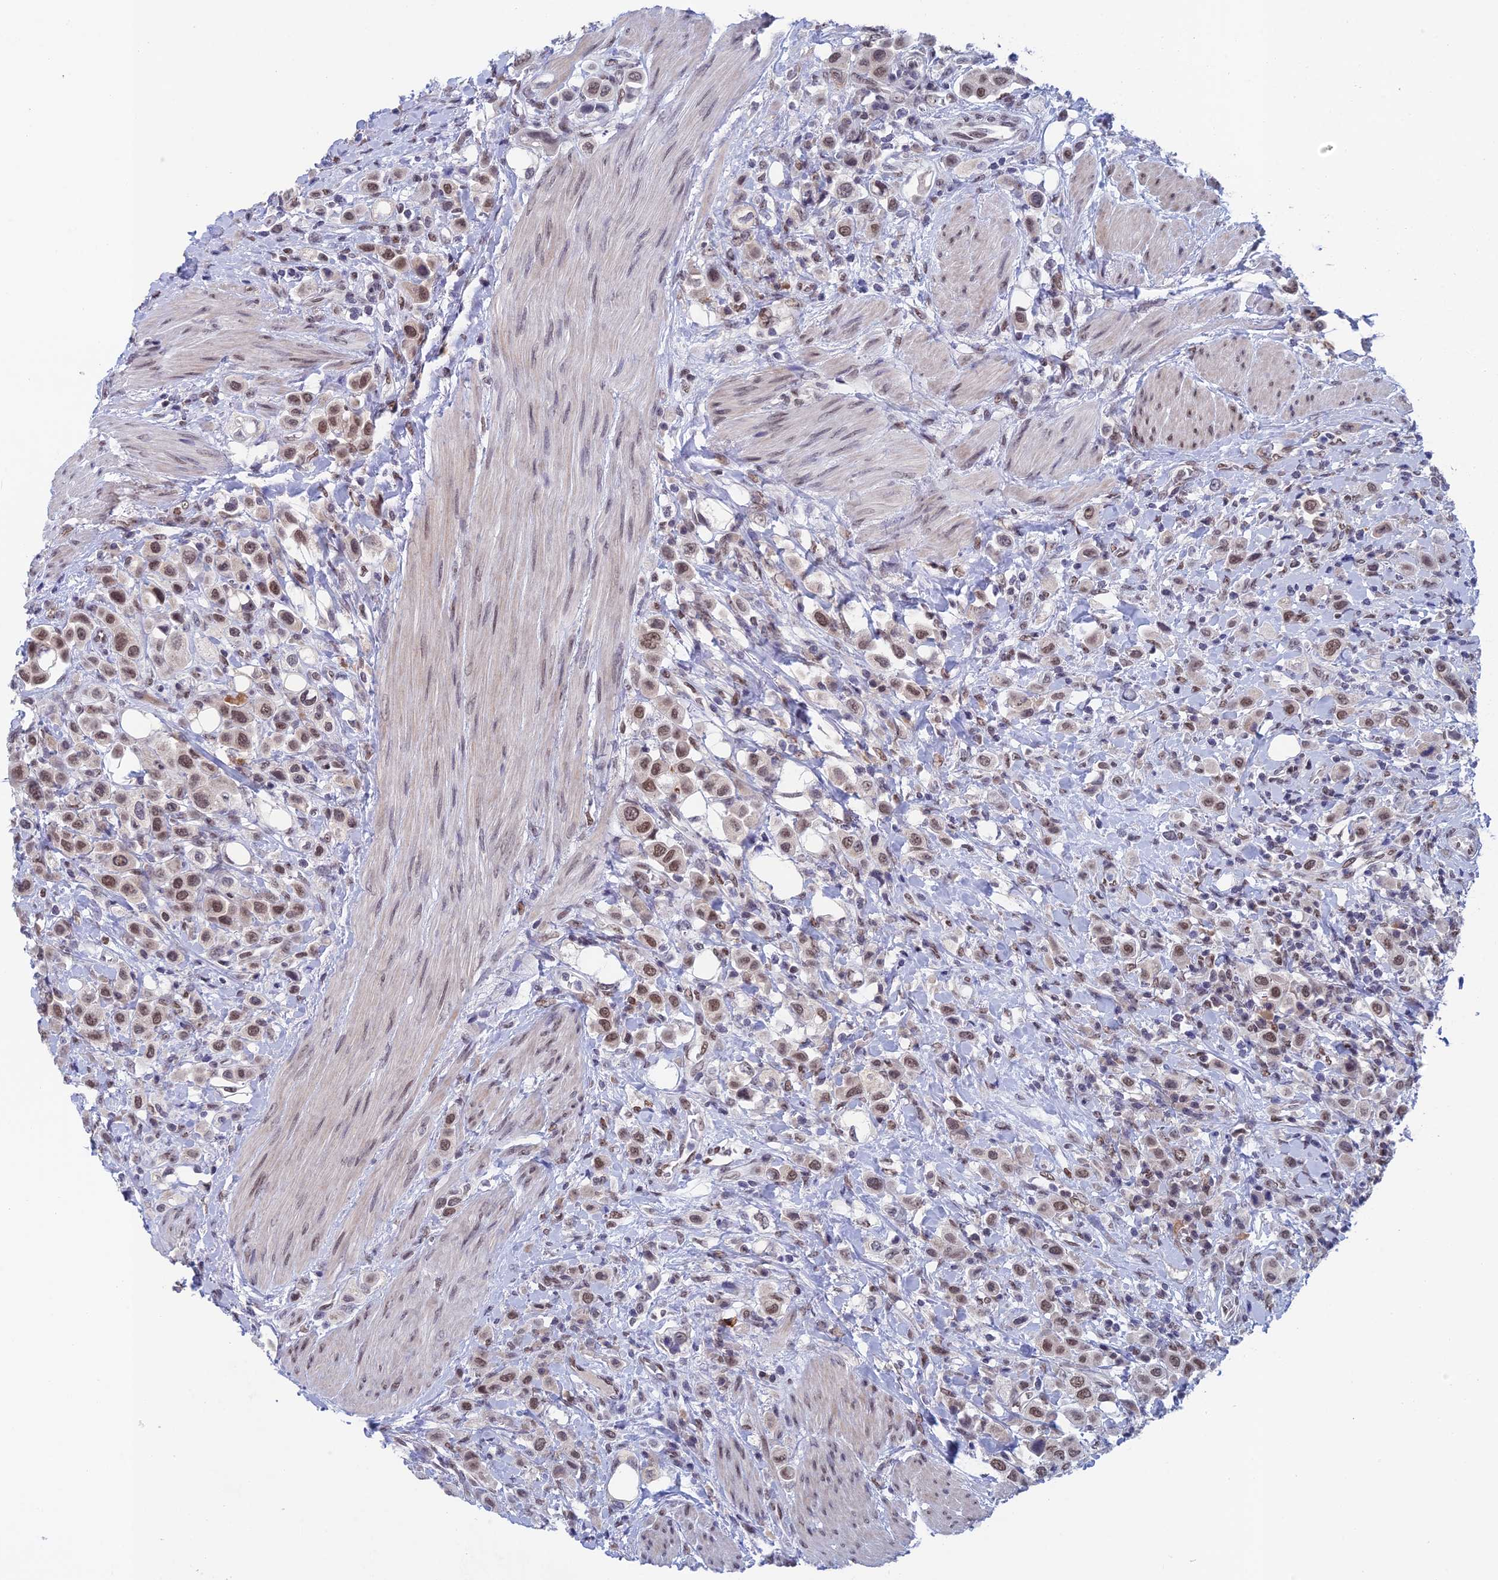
{"staining": {"intensity": "moderate", "quantity": ">75%", "location": "nuclear"}, "tissue": "urothelial cancer", "cell_type": "Tumor cells", "image_type": "cancer", "snomed": [{"axis": "morphology", "description": "Urothelial carcinoma, High grade"}, {"axis": "topography", "description": "Urinary bladder"}], "caption": "The image demonstrates a brown stain indicating the presence of a protein in the nuclear of tumor cells in high-grade urothelial carcinoma.", "gene": "NABP2", "patient": {"sex": "male", "age": 50}}